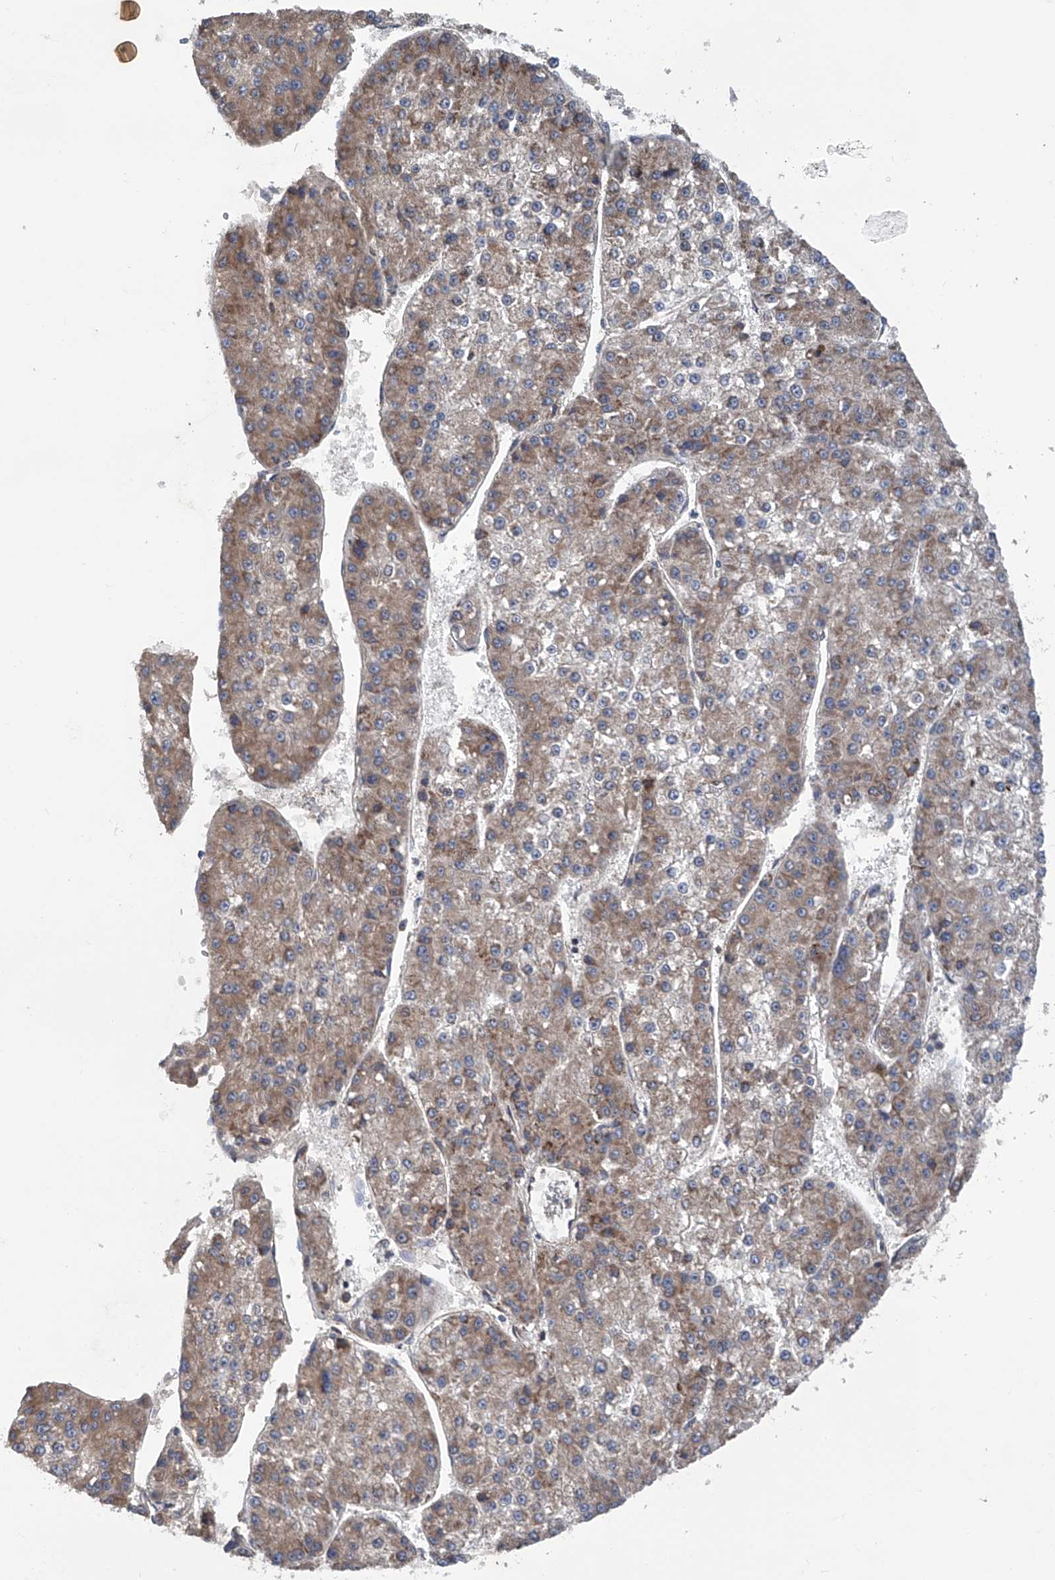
{"staining": {"intensity": "moderate", "quantity": ">75%", "location": "cytoplasmic/membranous"}, "tissue": "liver cancer", "cell_type": "Tumor cells", "image_type": "cancer", "snomed": [{"axis": "morphology", "description": "Carcinoma, Hepatocellular, NOS"}, {"axis": "topography", "description": "Liver"}], "caption": "This image demonstrates hepatocellular carcinoma (liver) stained with immunohistochemistry to label a protein in brown. The cytoplasmic/membranous of tumor cells show moderate positivity for the protein. Nuclei are counter-stained blue.", "gene": "ASCC3", "patient": {"sex": "female", "age": 73}}